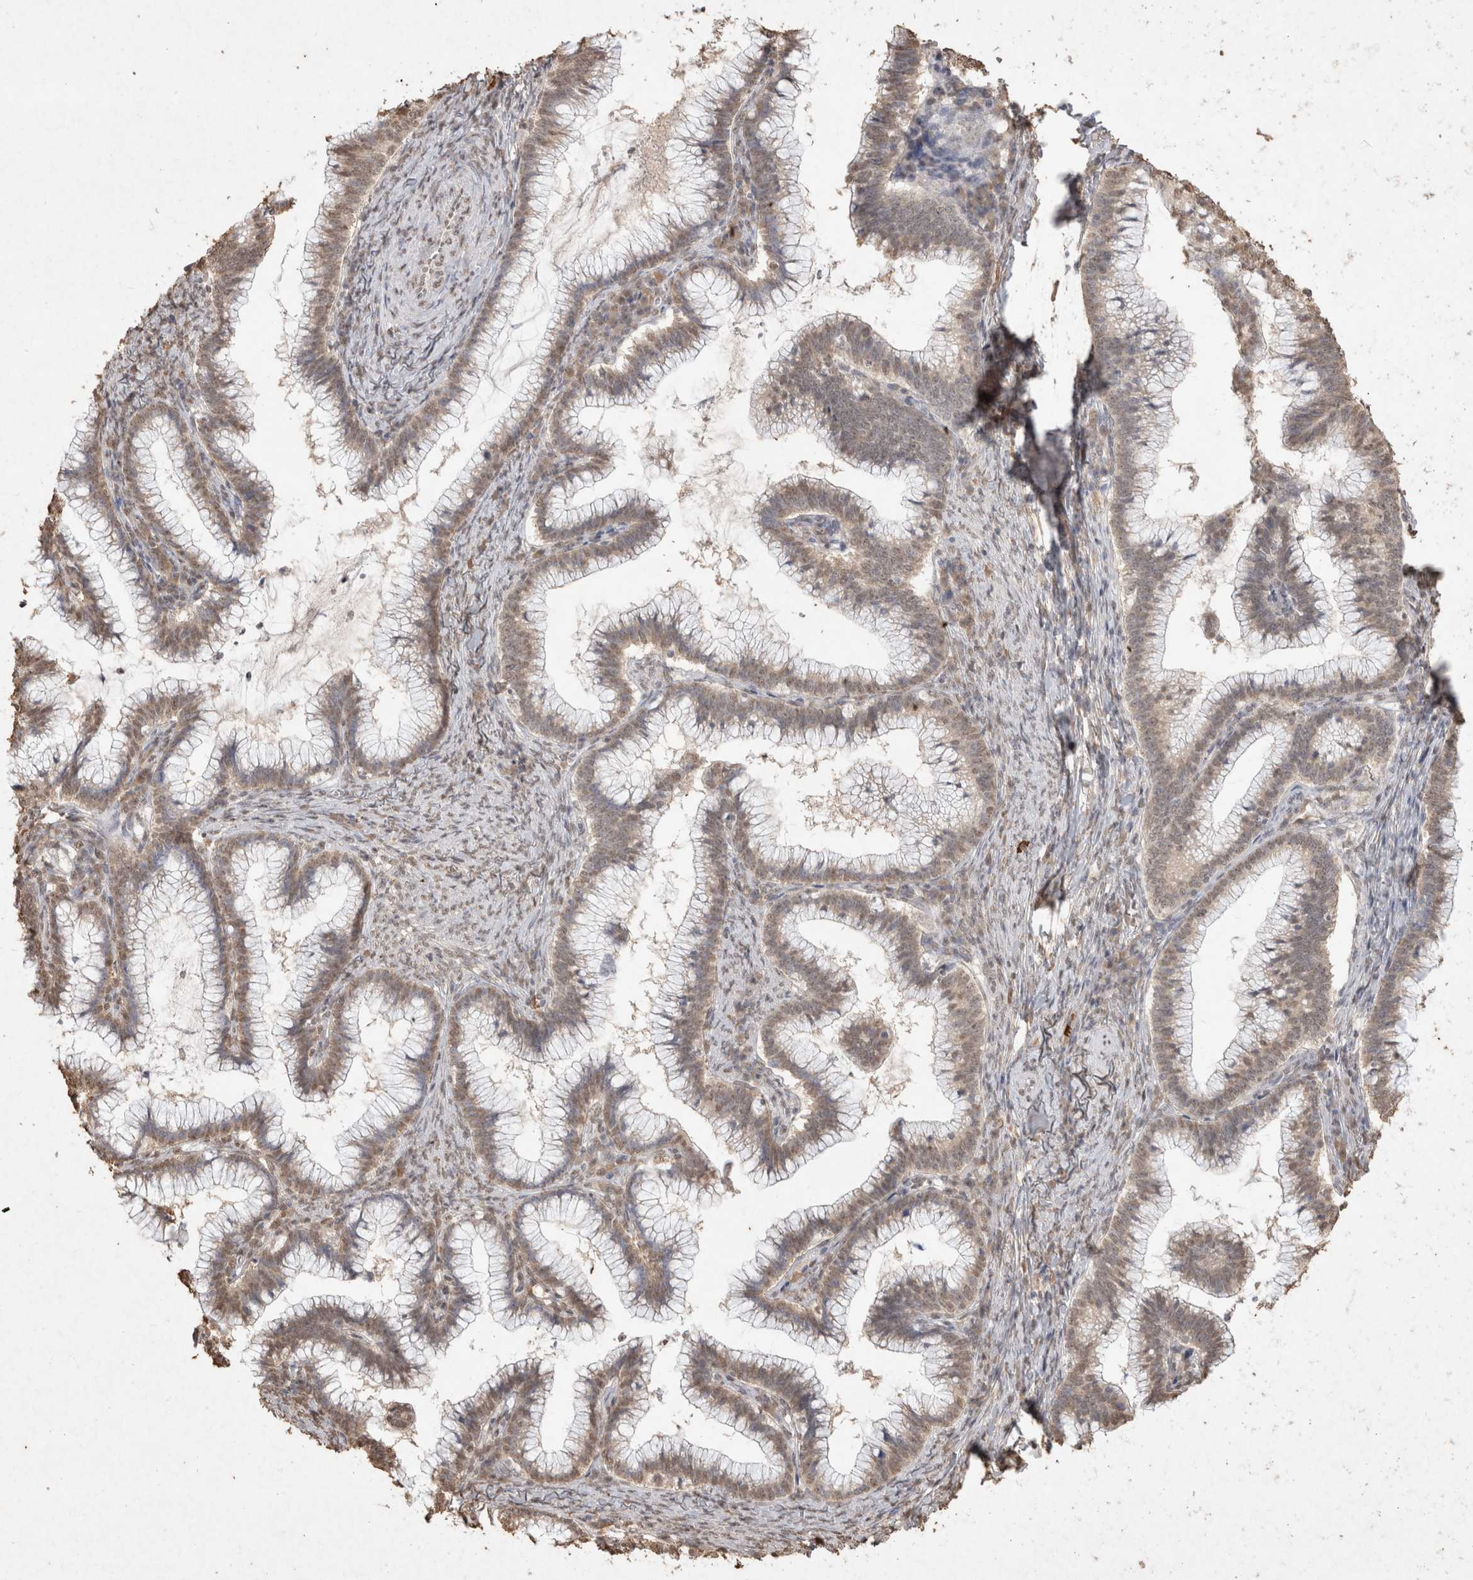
{"staining": {"intensity": "weak", "quantity": "25%-75%", "location": "nuclear"}, "tissue": "cervical cancer", "cell_type": "Tumor cells", "image_type": "cancer", "snomed": [{"axis": "morphology", "description": "Adenocarcinoma, NOS"}, {"axis": "topography", "description": "Cervix"}], "caption": "IHC staining of cervical cancer (adenocarcinoma), which exhibits low levels of weak nuclear positivity in about 25%-75% of tumor cells indicating weak nuclear protein positivity. The staining was performed using DAB (brown) for protein detection and nuclei were counterstained in hematoxylin (blue).", "gene": "MLX", "patient": {"sex": "female", "age": 36}}